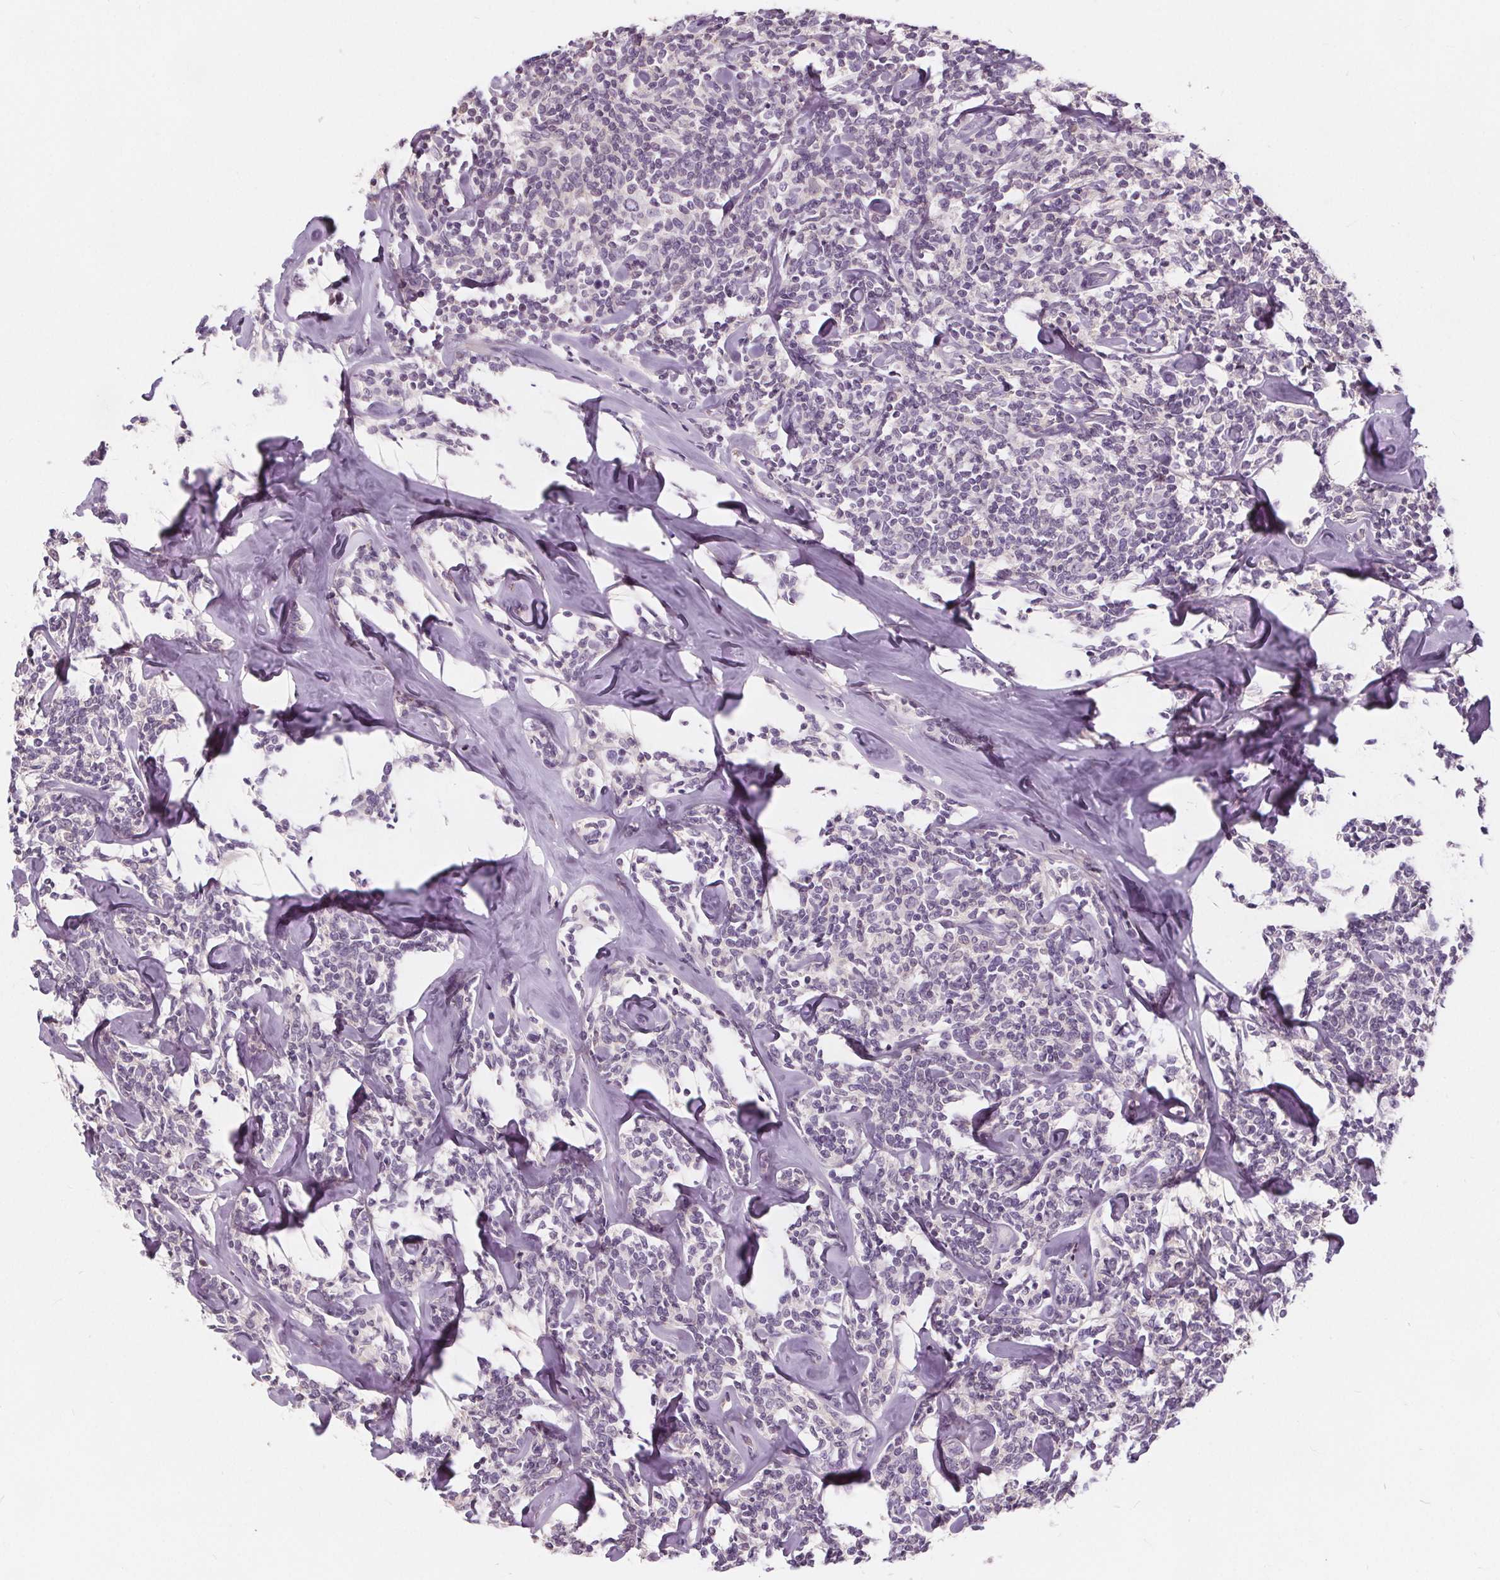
{"staining": {"intensity": "negative", "quantity": "none", "location": "none"}, "tissue": "lymphoma", "cell_type": "Tumor cells", "image_type": "cancer", "snomed": [{"axis": "morphology", "description": "Malignant lymphoma, non-Hodgkin's type, Low grade"}, {"axis": "topography", "description": "Lymph node"}], "caption": "A photomicrograph of malignant lymphoma, non-Hodgkin's type (low-grade) stained for a protein shows no brown staining in tumor cells.", "gene": "HAAO", "patient": {"sex": "female", "age": 56}}